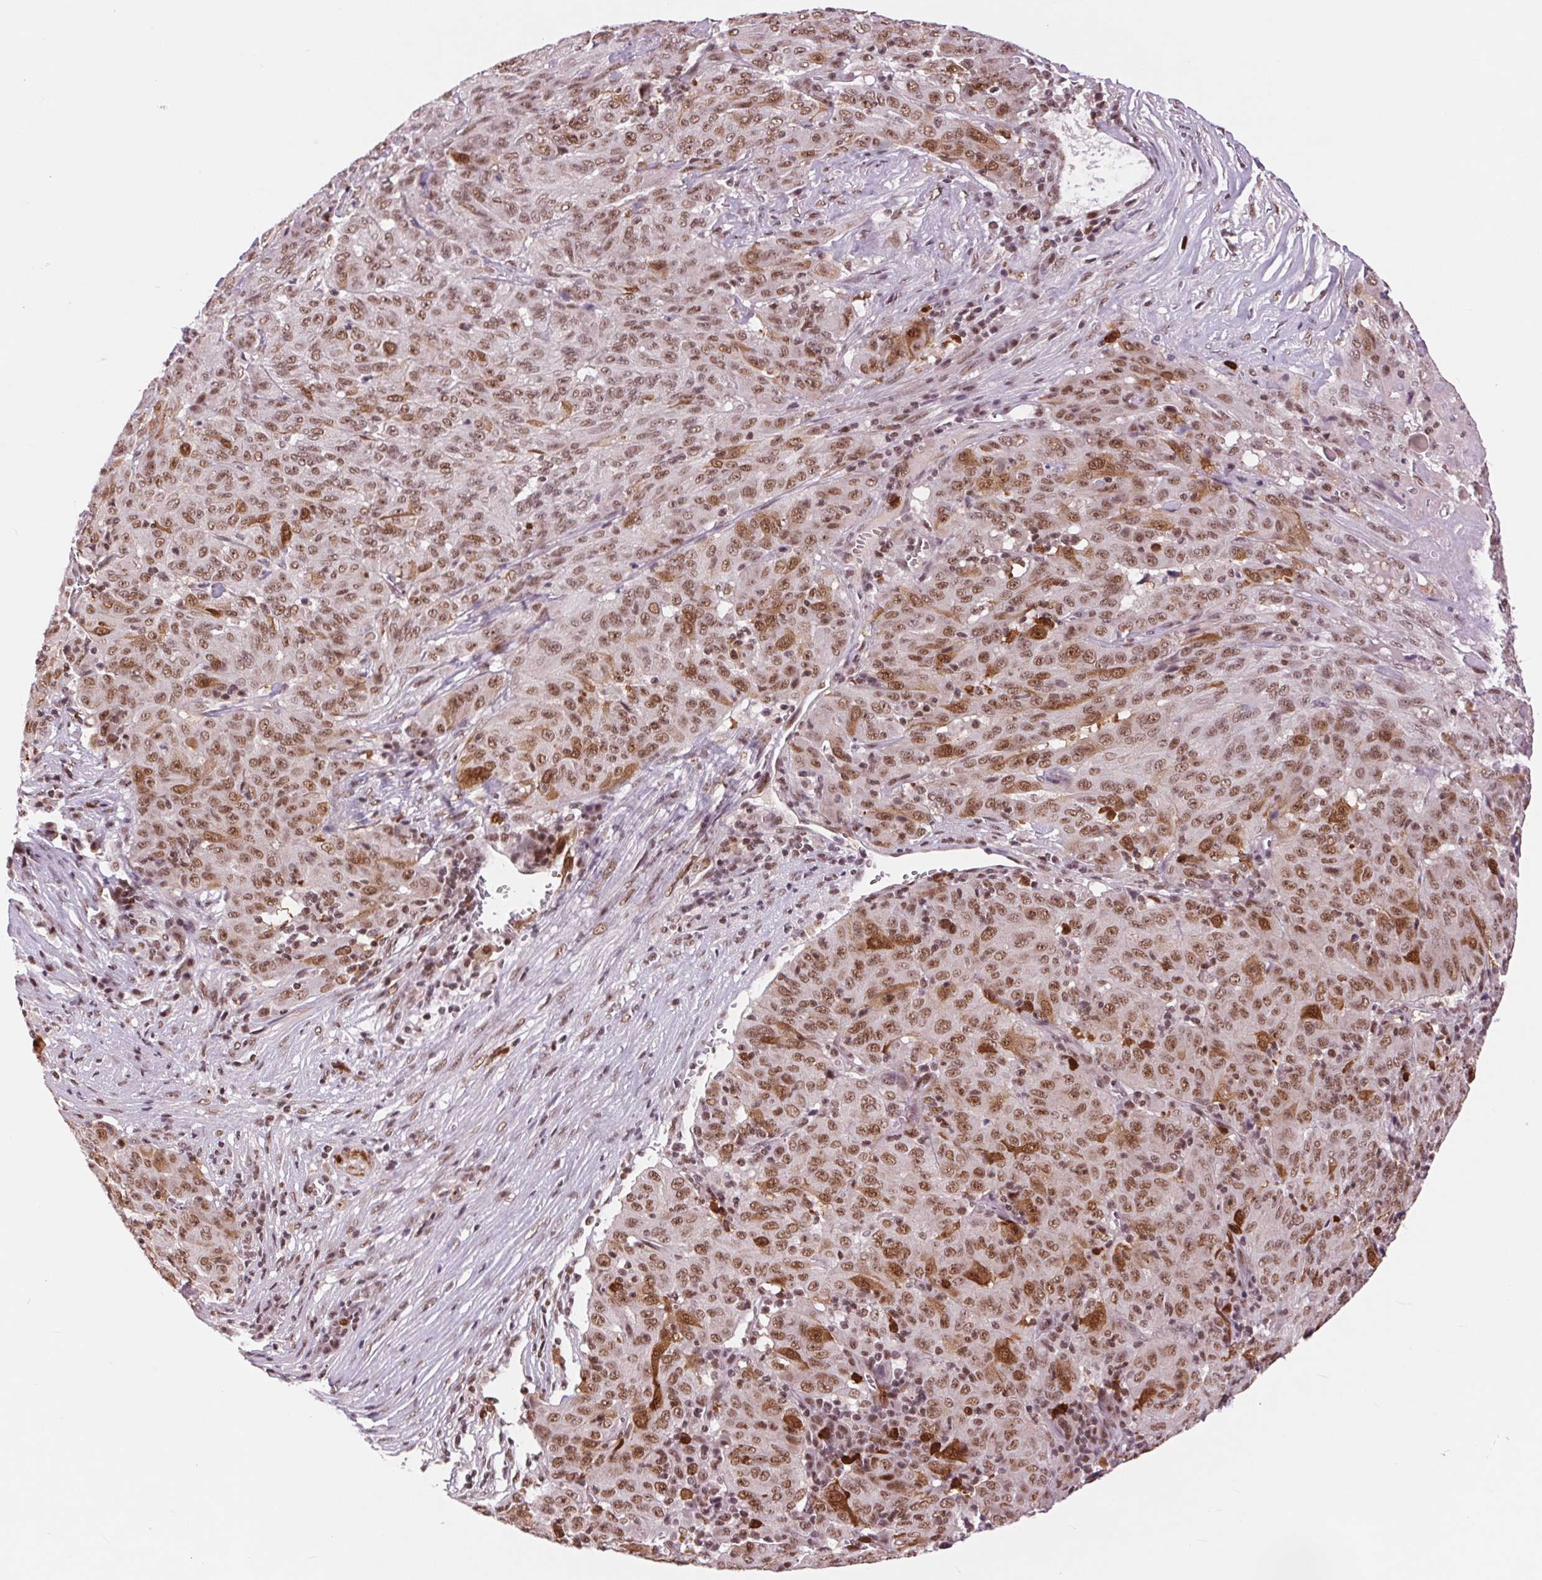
{"staining": {"intensity": "moderate", "quantity": ">75%", "location": "nuclear"}, "tissue": "pancreatic cancer", "cell_type": "Tumor cells", "image_type": "cancer", "snomed": [{"axis": "morphology", "description": "Adenocarcinoma, NOS"}, {"axis": "topography", "description": "Pancreas"}], "caption": "Immunohistochemical staining of human pancreatic cancer demonstrates medium levels of moderate nuclear protein staining in approximately >75% of tumor cells.", "gene": "CD2BP2", "patient": {"sex": "male", "age": 63}}